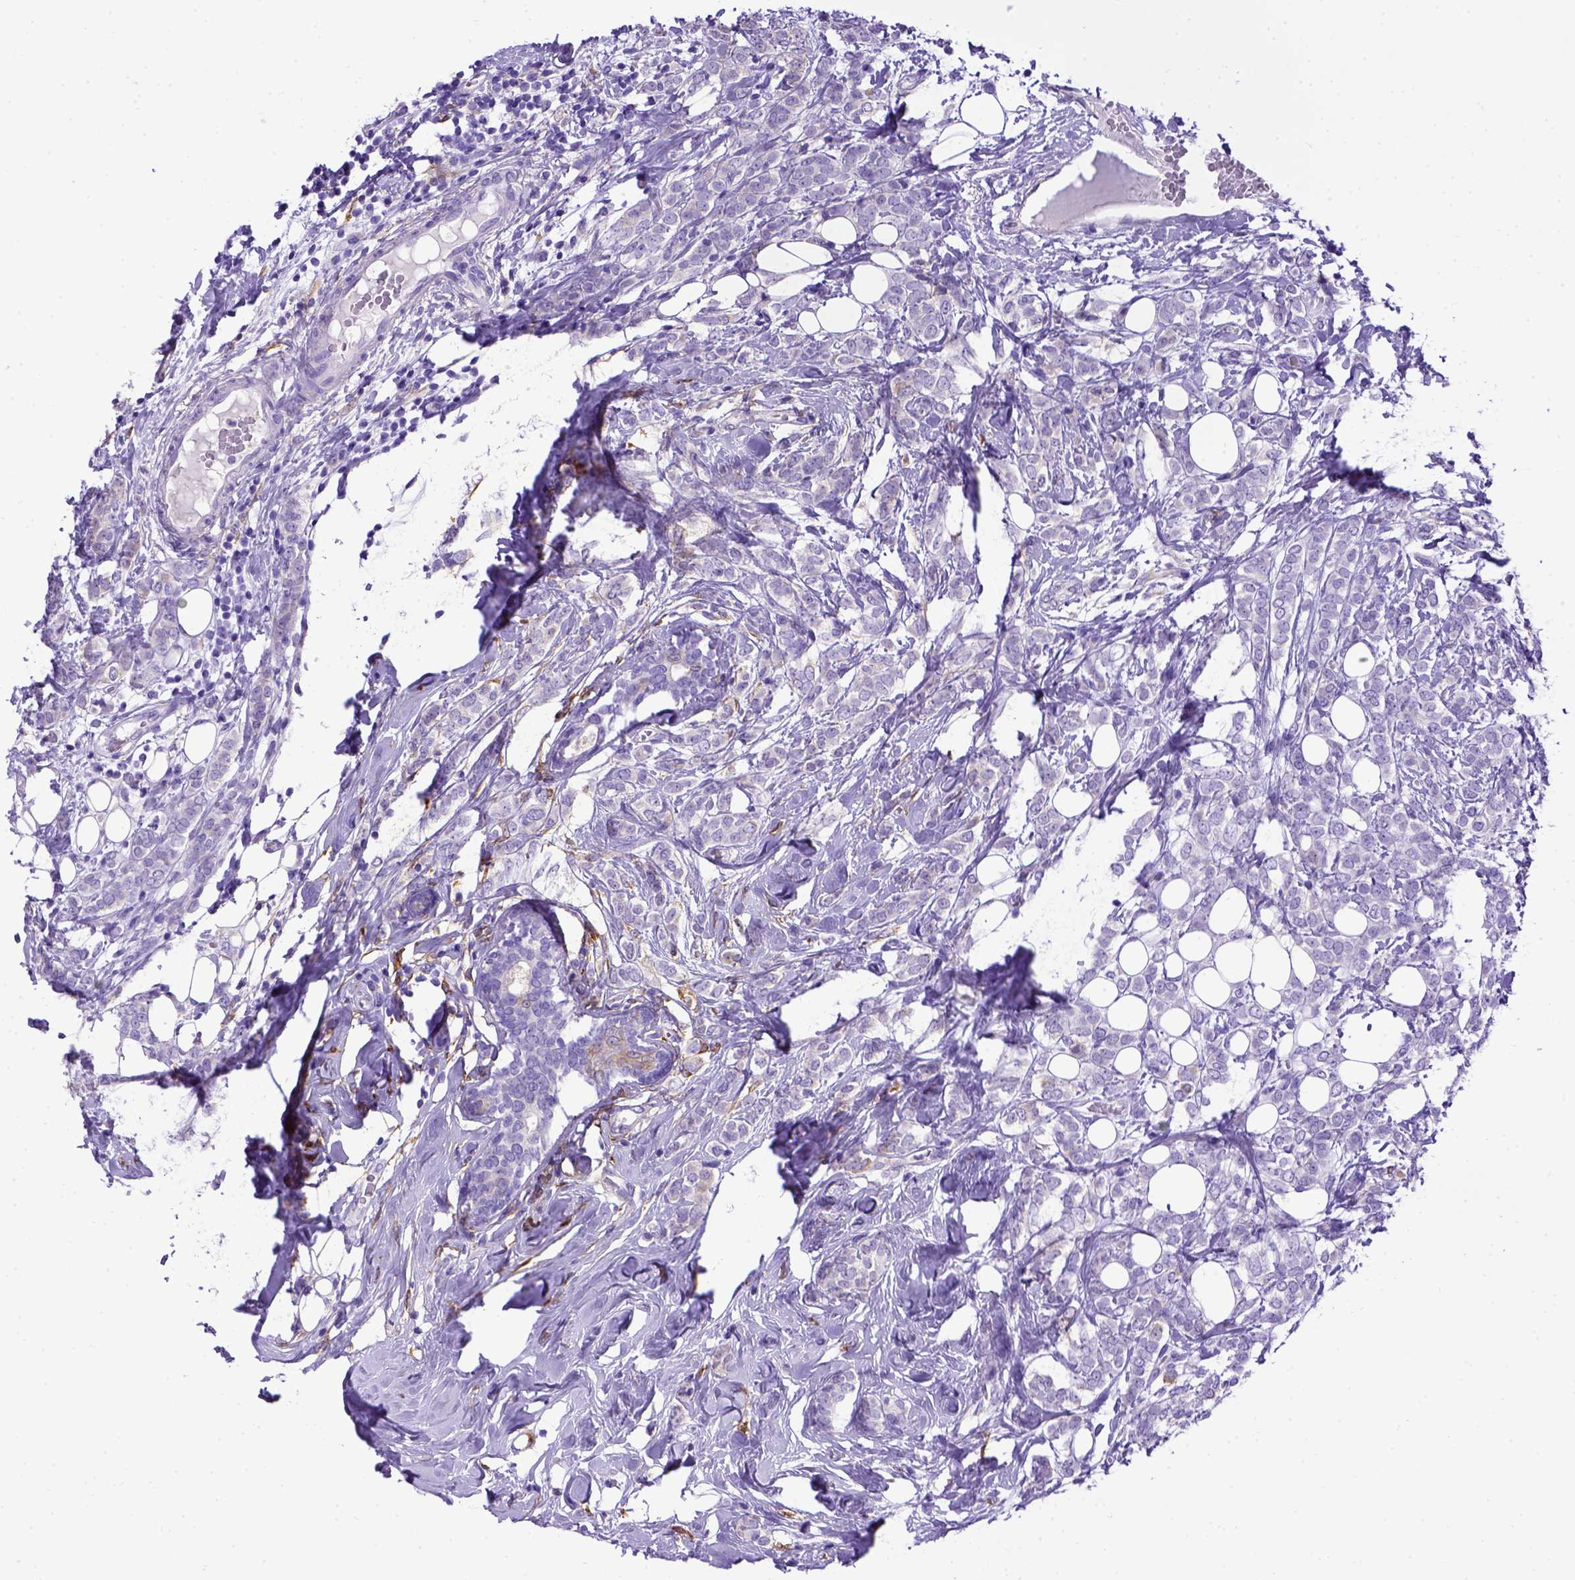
{"staining": {"intensity": "negative", "quantity": "none", "location": "none"}, "tissue": "breast cancer", "cell_type": "Tumor cells", "image_type": "cancer", "snomed": [{"axis": "morphology", "description": "Lobular carcinoma"}, {"axis": "topography", "description": "Breast"}], "caption": "The IHC image has no significant expression in tumor cells of breast lobular carcinoma tissue.", "gene": "PTGES", "patient": {"sex": "female", "age": 49}}